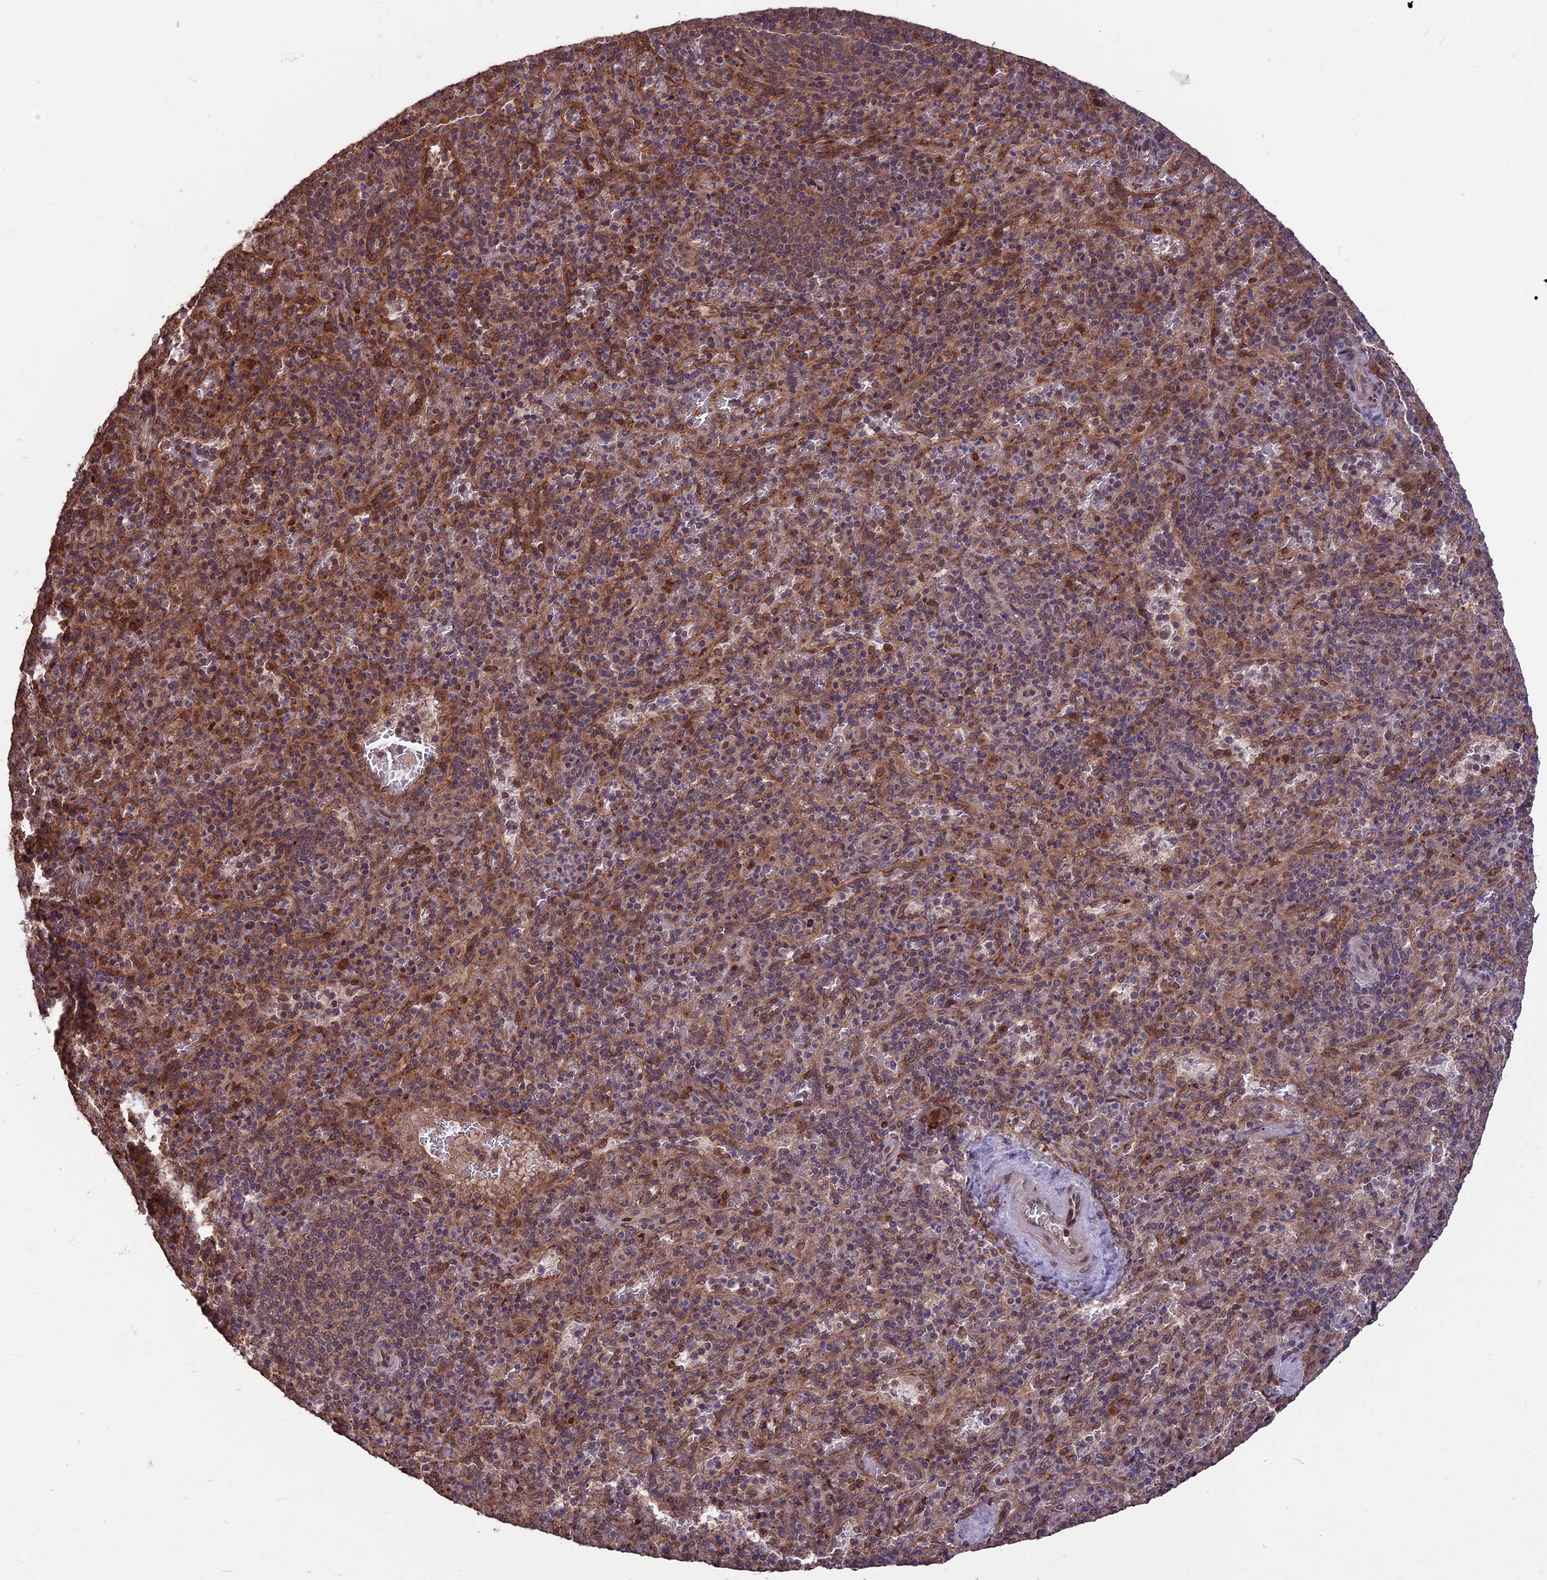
{"staining": {"intensity": "moderate", "quantity": "25%-75%", "location": "cytoplasmic/membranous,nuclear"}, "tissue": "spleen", "cell_type": "Cells in red pulp", "image_type": "normal", "snomed": [{"axis": "morphology", "description": "Normal tissue, NOS"}, {"axis": "topography", "description": "Spleen"}], "caption": "Cells in red pulp display medium levels of moderate cytoplasmic/membranous,nuclear expression in approximately 25%-75% of cells in unremarkable spleen.", "gene": "ZNF598", "patient": {"sex": "male", "age": 82}}